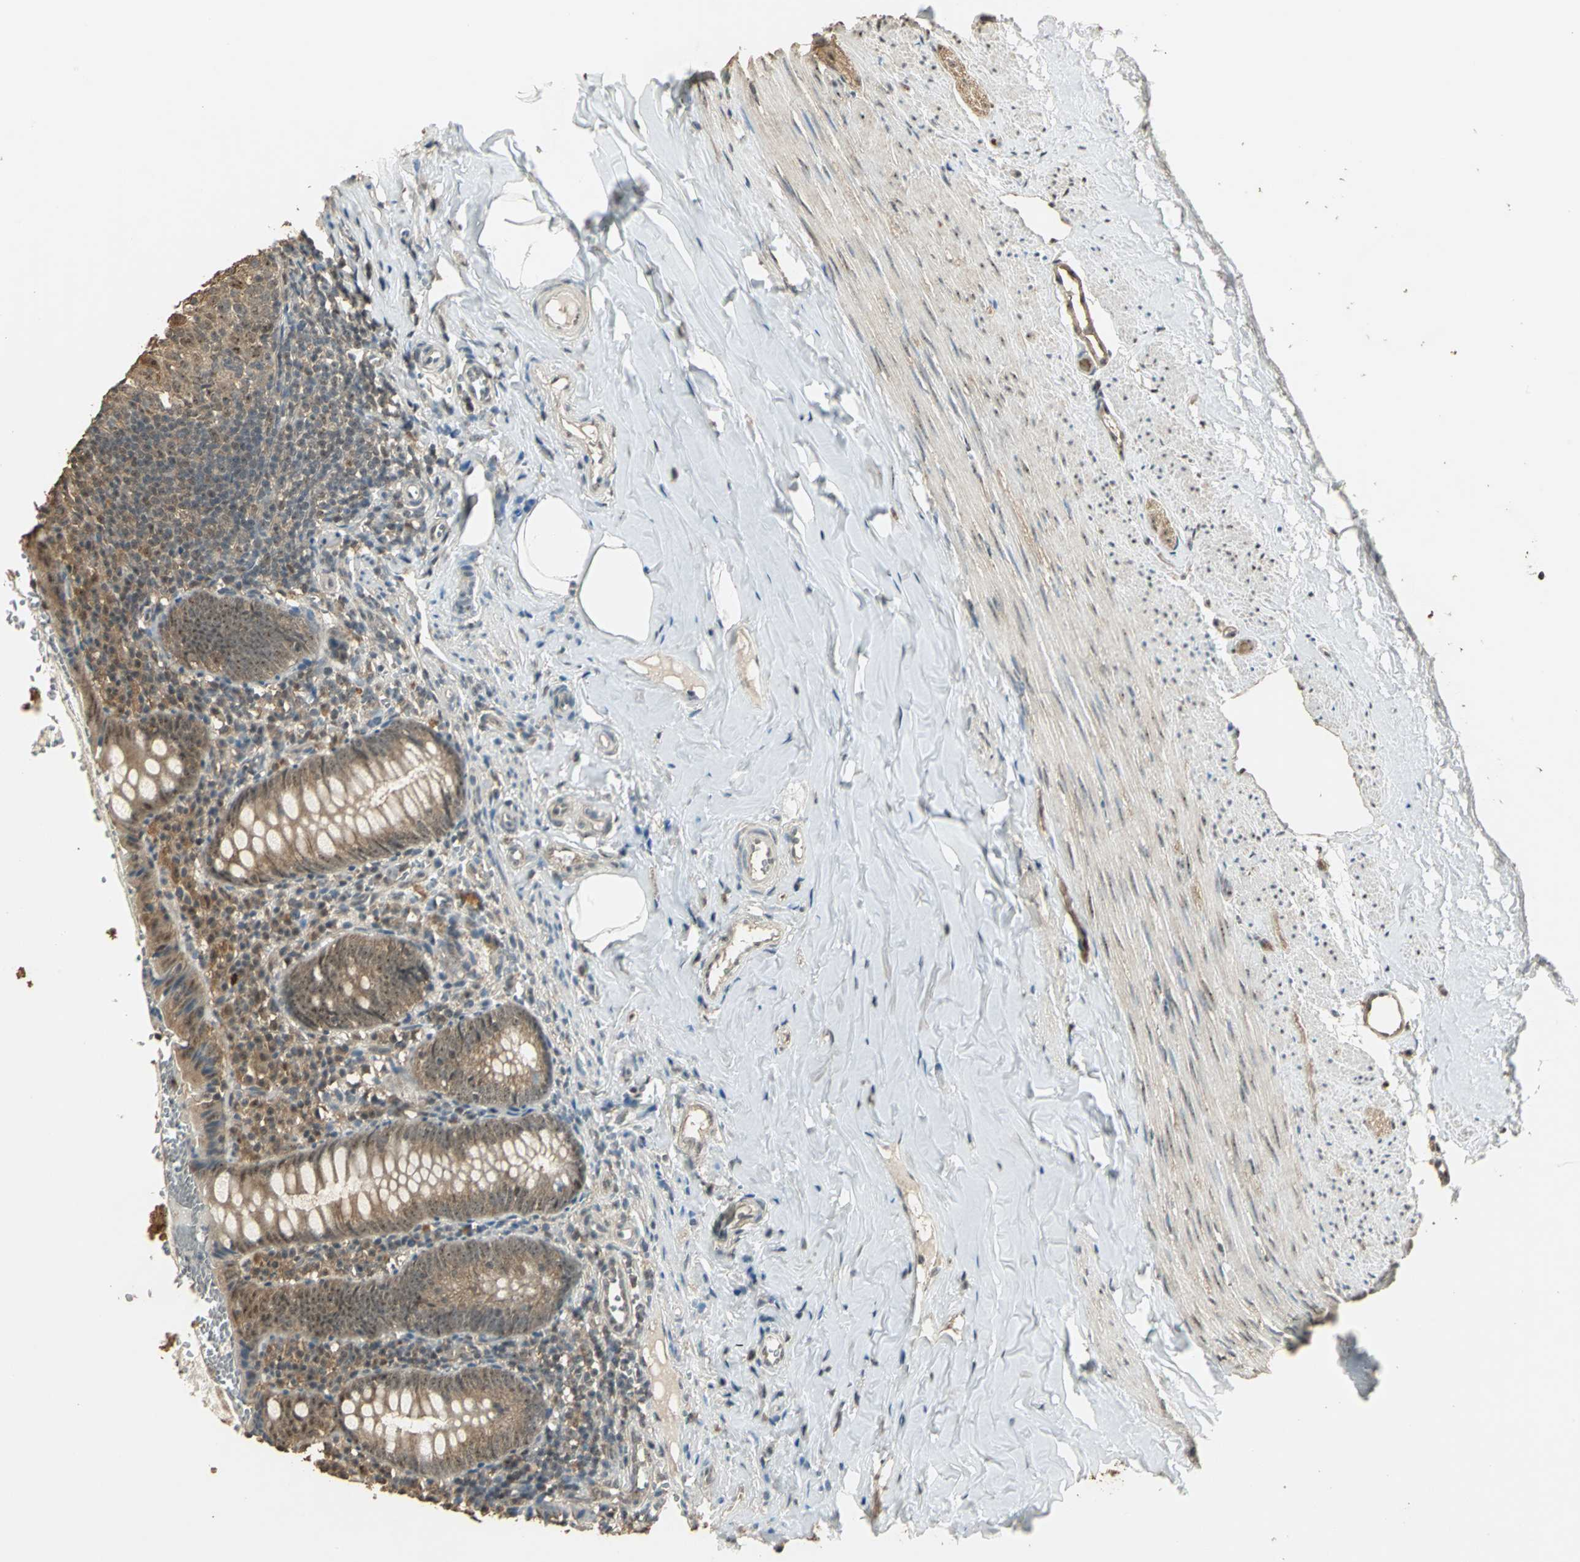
{"staining": {"intensity": "strong", "quantity": ">75%", "location": "cytoplasmic/membranous"}, "tissue": "appendix", "cell_type": "Glandular cells", "image_type": "normal", "snomed": [{"axis": "morphology", "description": "Normal tissue, NOS"}, {"axis": "topography", "description": "Appendix"}], "caption": "Immunohistochemistry (IHC) image of unremarkable appendix: appendix stained using IHC reveals high levels of strong protein expression localized specifically in the cytoplasmic/membranous of glandular cells, appearing as a cytoplasmic/membranous brown color.", "gene": "UCHL5", "patient": {"sex": "female", "age": 10}}